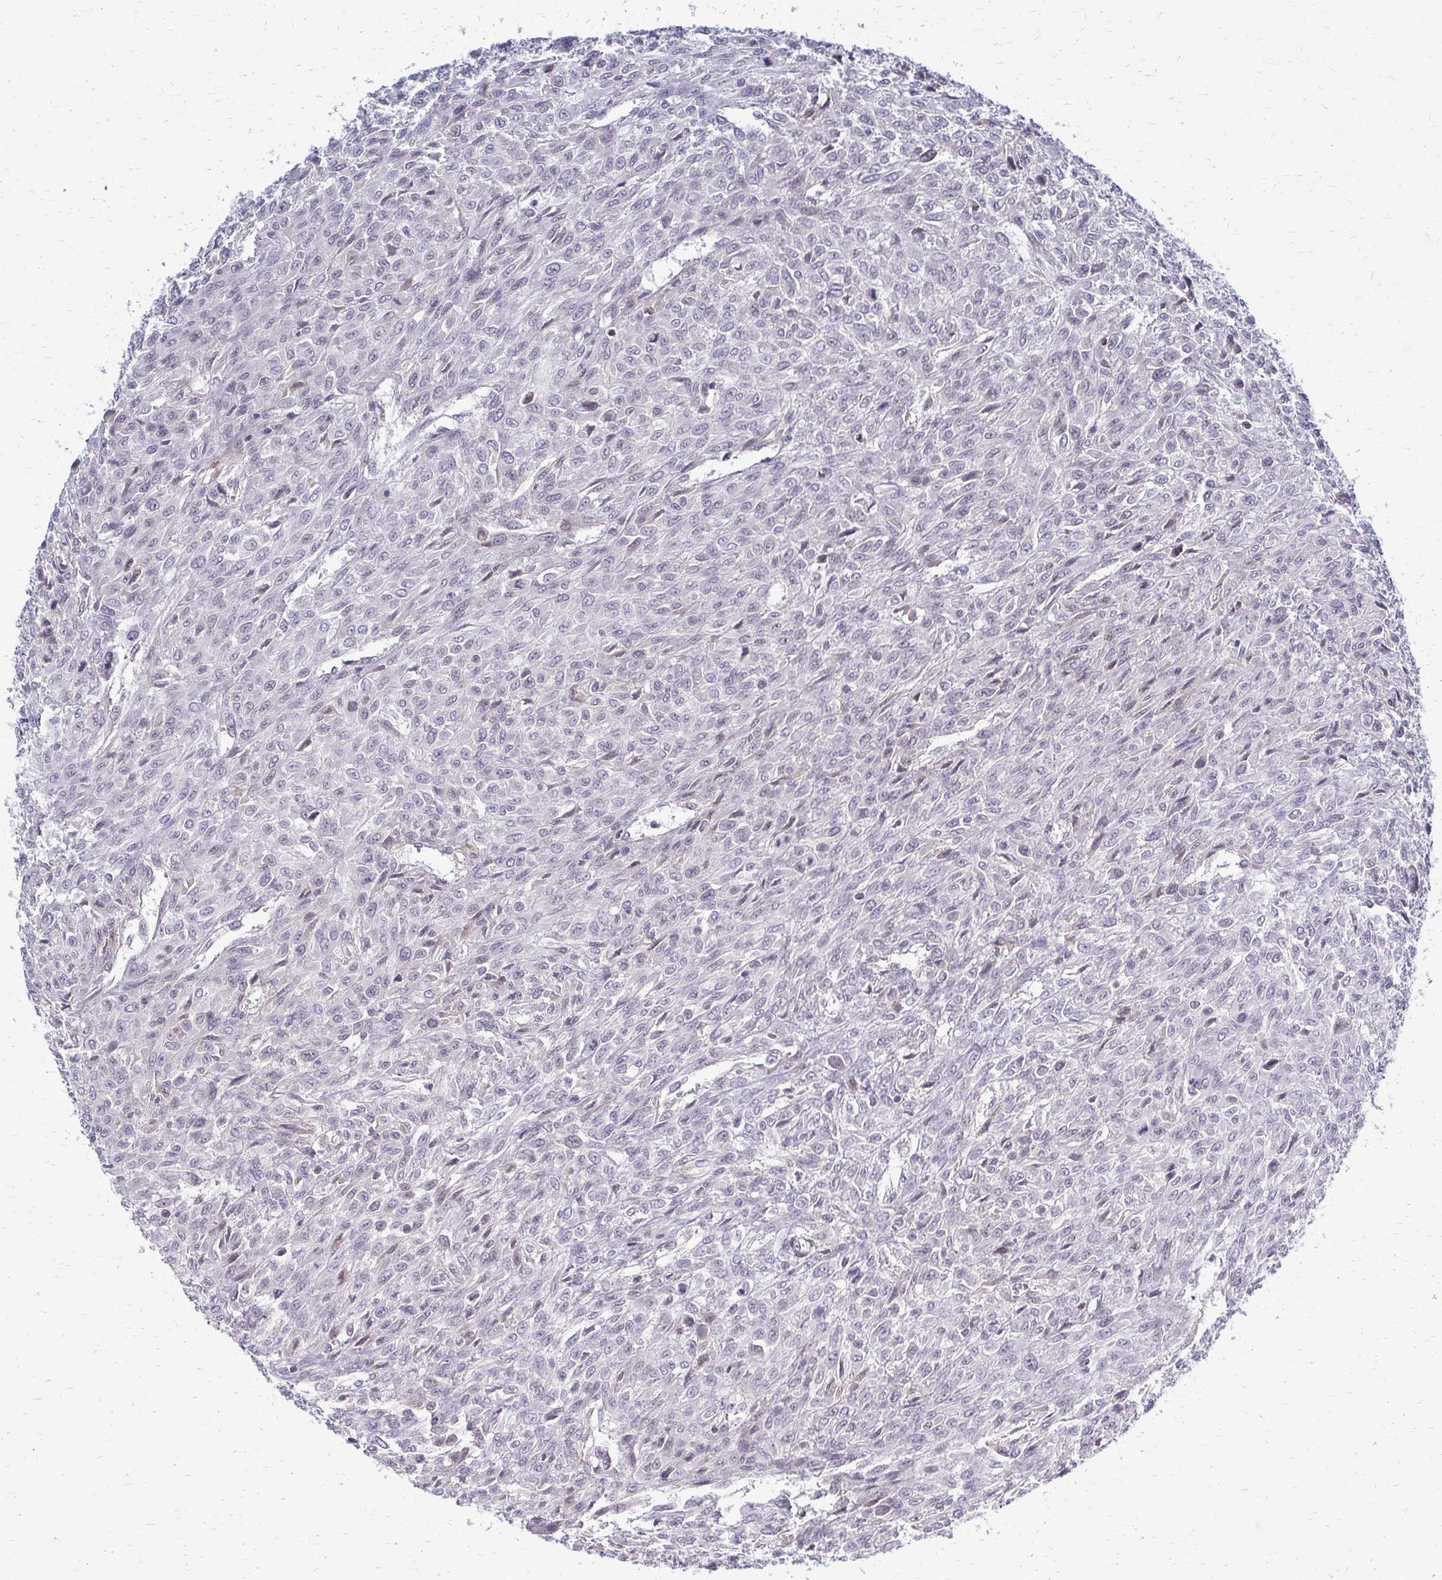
{"staining": {"intensity": "negative", "quantity": "none", "location": "none"}, "tissue": "renal cancer", "cell_type": "Tumor cells", "image_type": "cancer", "snomed": [{"axis": "morphology", "description": "Adenocarcinoma, NOS"}, {"axis": "topography", "description": "Kidney"}], "caption": "Immunohistochemistry image of neoplastic tissue: adenocarcinoma (renal) stained with DAB displays no significant protein positivity in tumor cells. (DAB (3,3'-diaminobenzidine) IHC visualized using brightfield microscopy, high magnification).", "gene": "MCRIP2", "patient": {"sex": "male", "age": 58}}